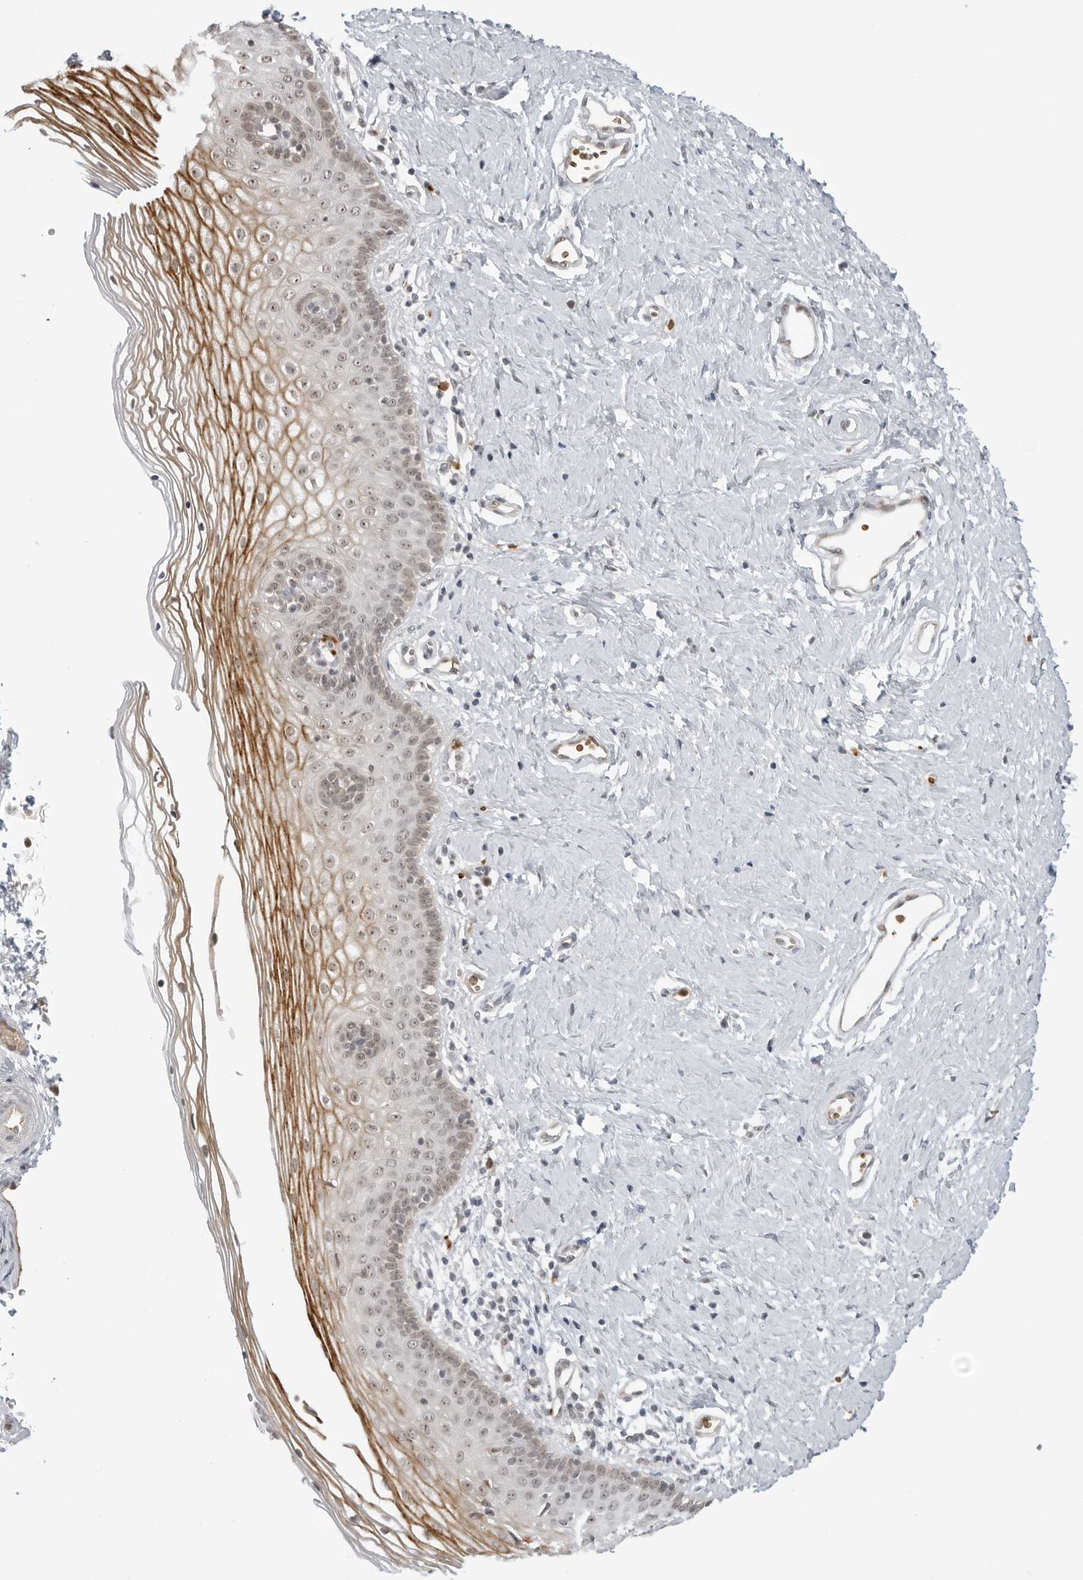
{"staining": {"intensity": "moderate", "quantity": "25%-75%", "location": "cytoplasmic/membranous,nuclear"}, "tissue": "vagina", "cell_type": "Squamous epithelial cells", "image_type": "normal", "snomed": [{"axis": "morphology", "description": "Normal tissue, NOS"}, {"axis": "topography", "description": "Vagina"}], "caption": "A medium amount of moderate cytoplasmic/membranous,nuclear staining is identified in about 25%-75% of squamous epithelial cells in unremarkable vagina. (brown staining indicates protein expression, while blue staining denotes nuclei).", "gene": "SUGCT", "patient": {"sex": "female", "age": 32}}